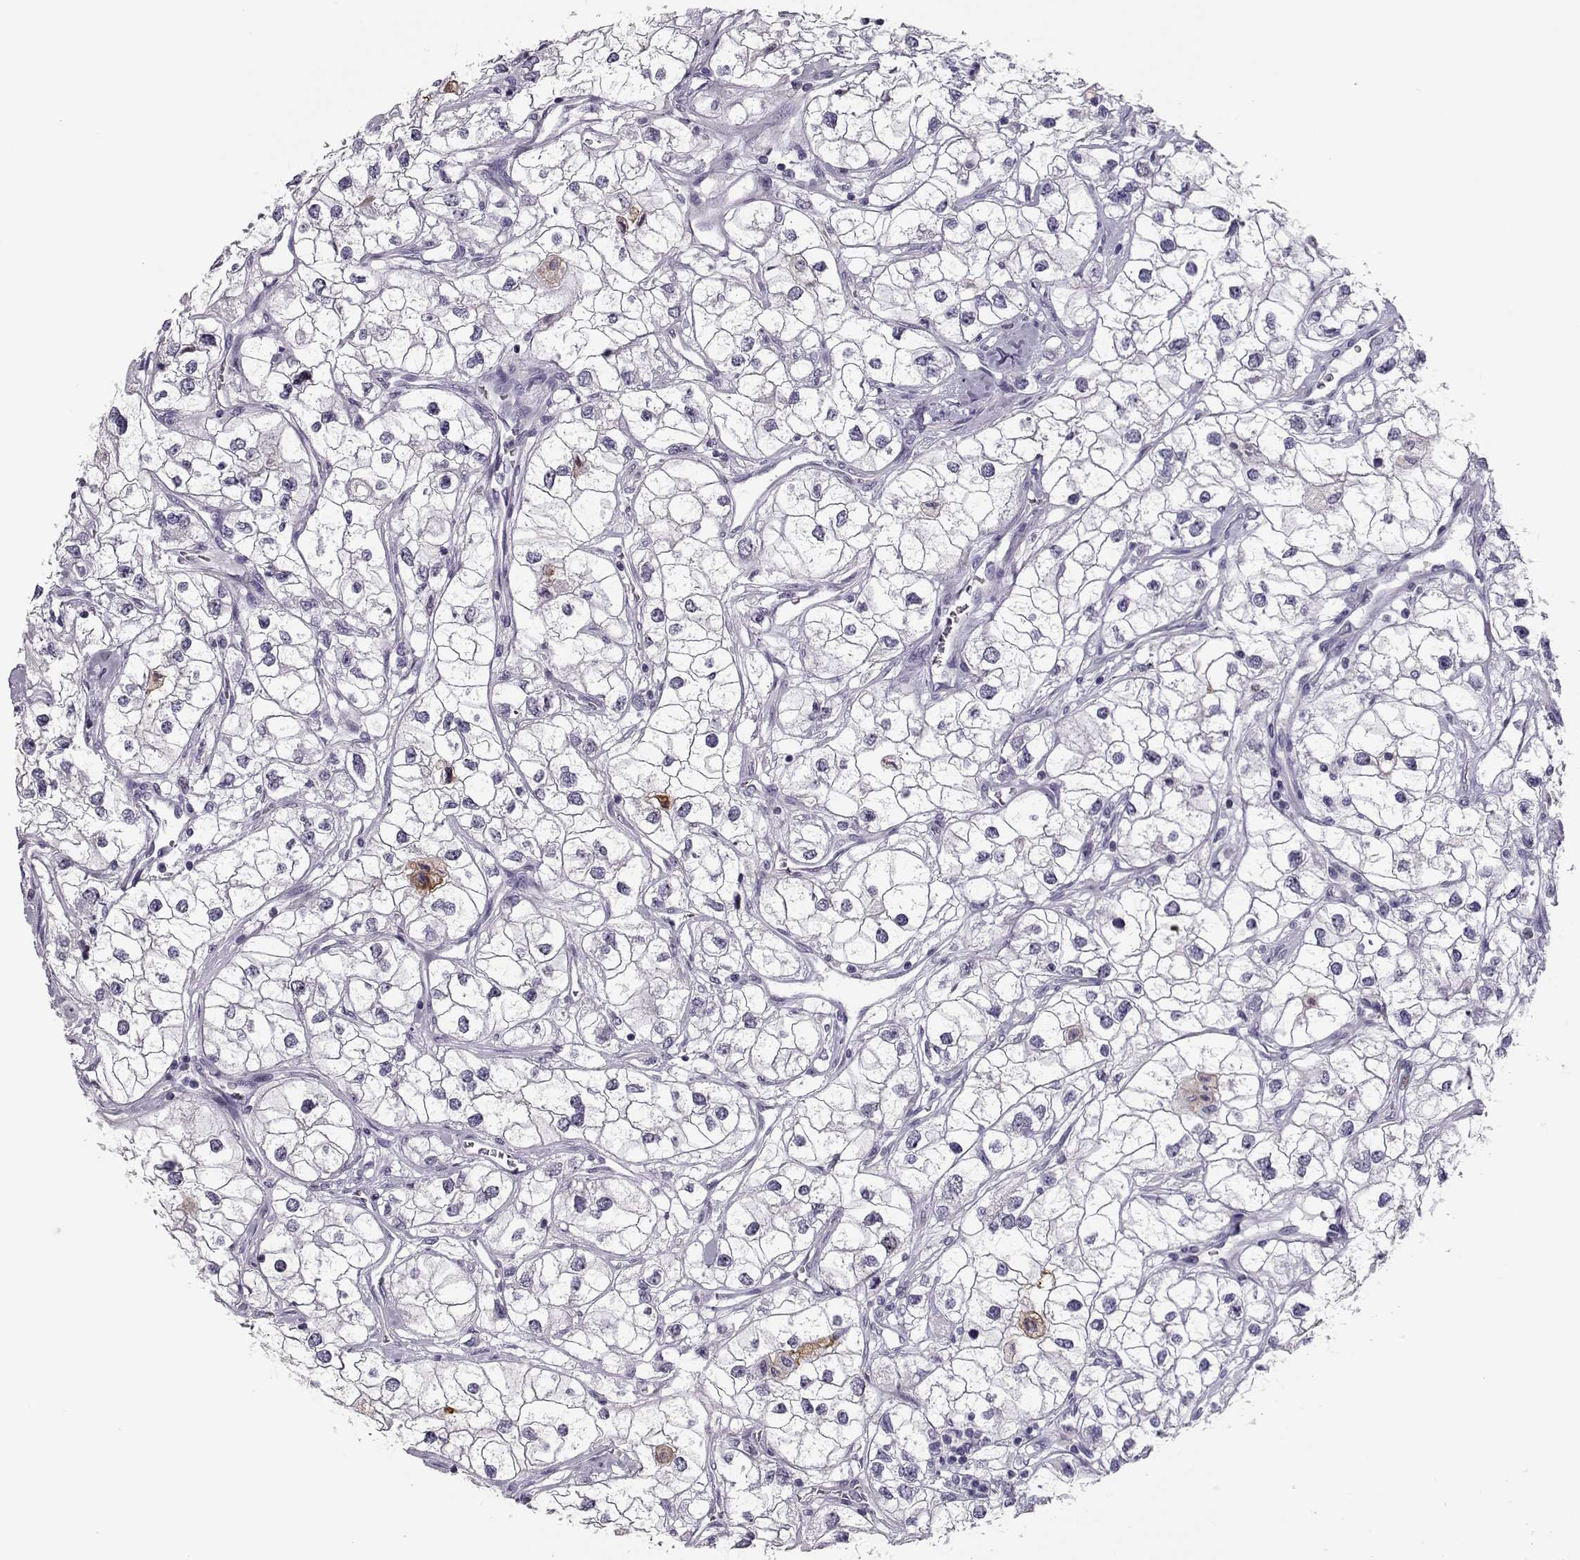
{"staining": {"intensity": "negative", "quantity": "none", "location": "none"}, "tissue": "renal cancer", "cell_type": "Tumor cells", "image_type": "cancer", "snomed": [{"axis": "morphology", "description": "Adenocarcinoma, NOS"}, {"axis": "topography", "description": "Kidney"}], "caption": "A high-resolution micrograph shows immunohistochemistry staining of renal cancer (adenocarcinoma), which shows no significant staining in tumor cells.", "gene": "SGO1", "patient": {"sex": "male", "age": 59}}